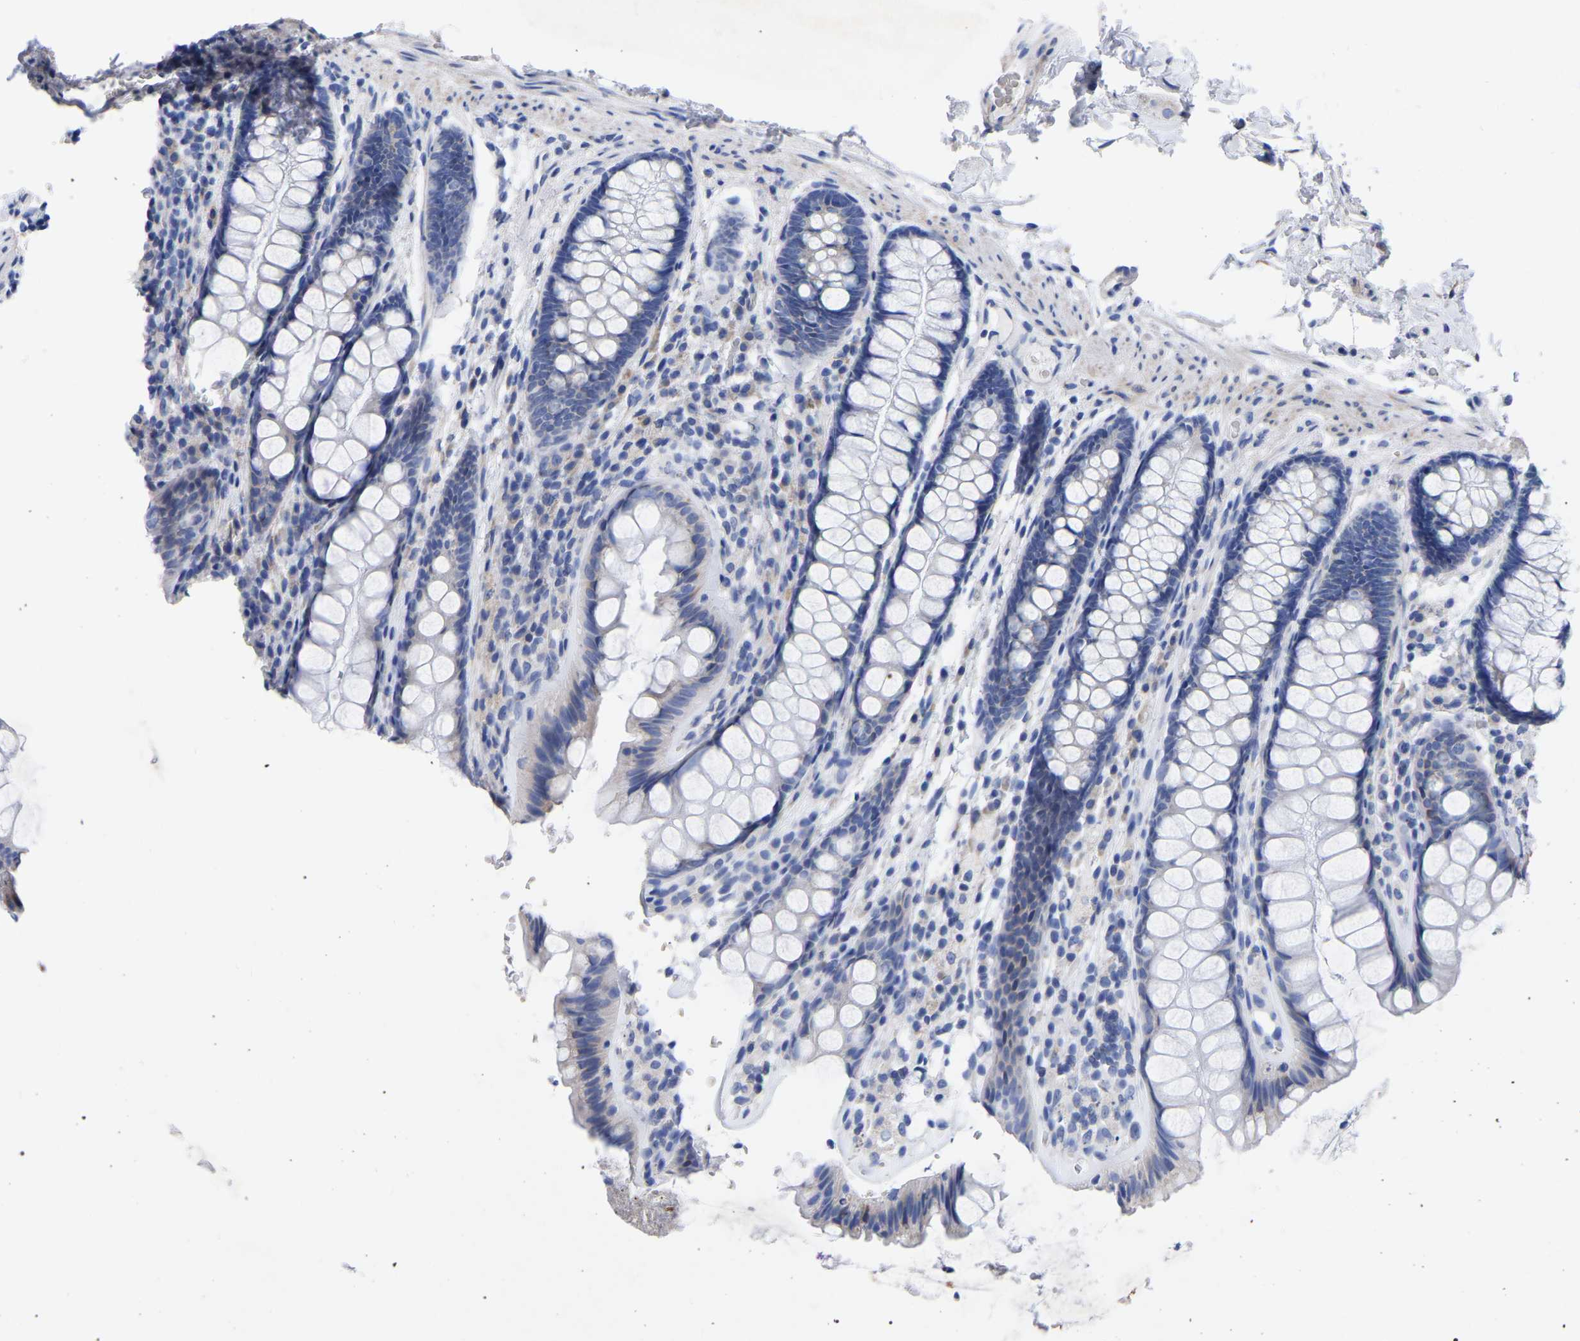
{"staining": {"intensity": "weak", "quantity": "25%-75%", "location": "cytoplasmic/membranous"}, "tissue": "colon", "cell_type": "Endothelial cells", "image_type": "normal", "snomed": [{"axis": "morphology", "description": "Normal tissue, NOS"}, {"axis": "topography", "description": "Colon"}], "caption": "Immunohistochemistry (DAB (3,3'-diaminobenzidine)) staining of benign colon shows weak cytoplasmic/membranous protein positivity in approximately 25%-75% of endothelial cells.", "gene": "GDF3", "patient": {"sex": "female", "age": 56}}